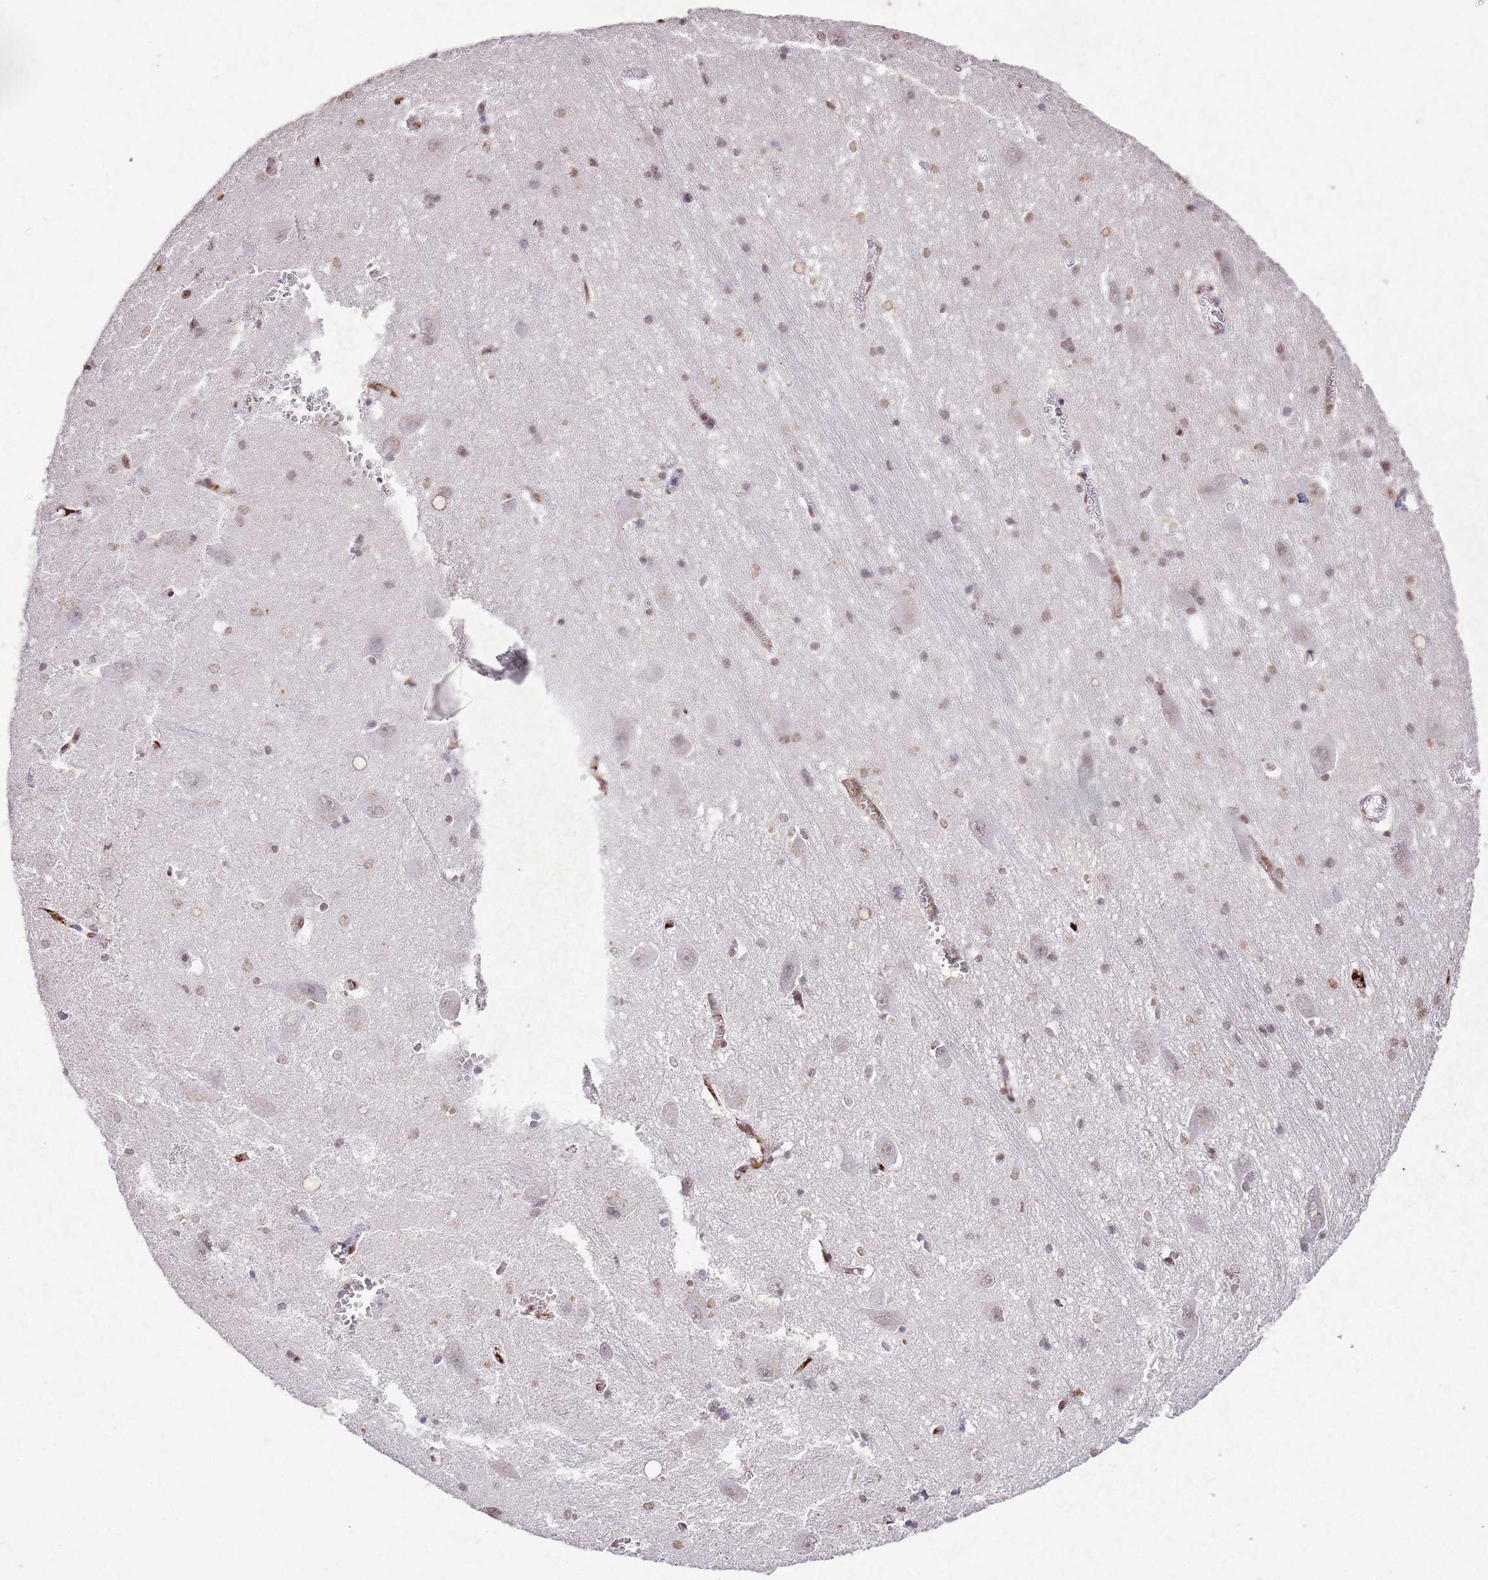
{"staining": {"intensity": "moderate", "quantity": "<25%", "location": "nuclear"}, "tissue": "caudate", "cell_type": "Glial cells", "image_type": "normal", "snomed": [{"axis": "morphology", "description": "Normal tissue, NOS"}, {"axis": "topography", "description": "Lateral ventricle wall"}], "caption": "A high-resolution photomicrograph shows immunohistochemistry staining of unremarkable caudate, which demonstrates moderate nuclear positivity in approximately <25% of glial cells.", "gene": "BMAL1", "patient": {"sex": "male", "age": 37}}